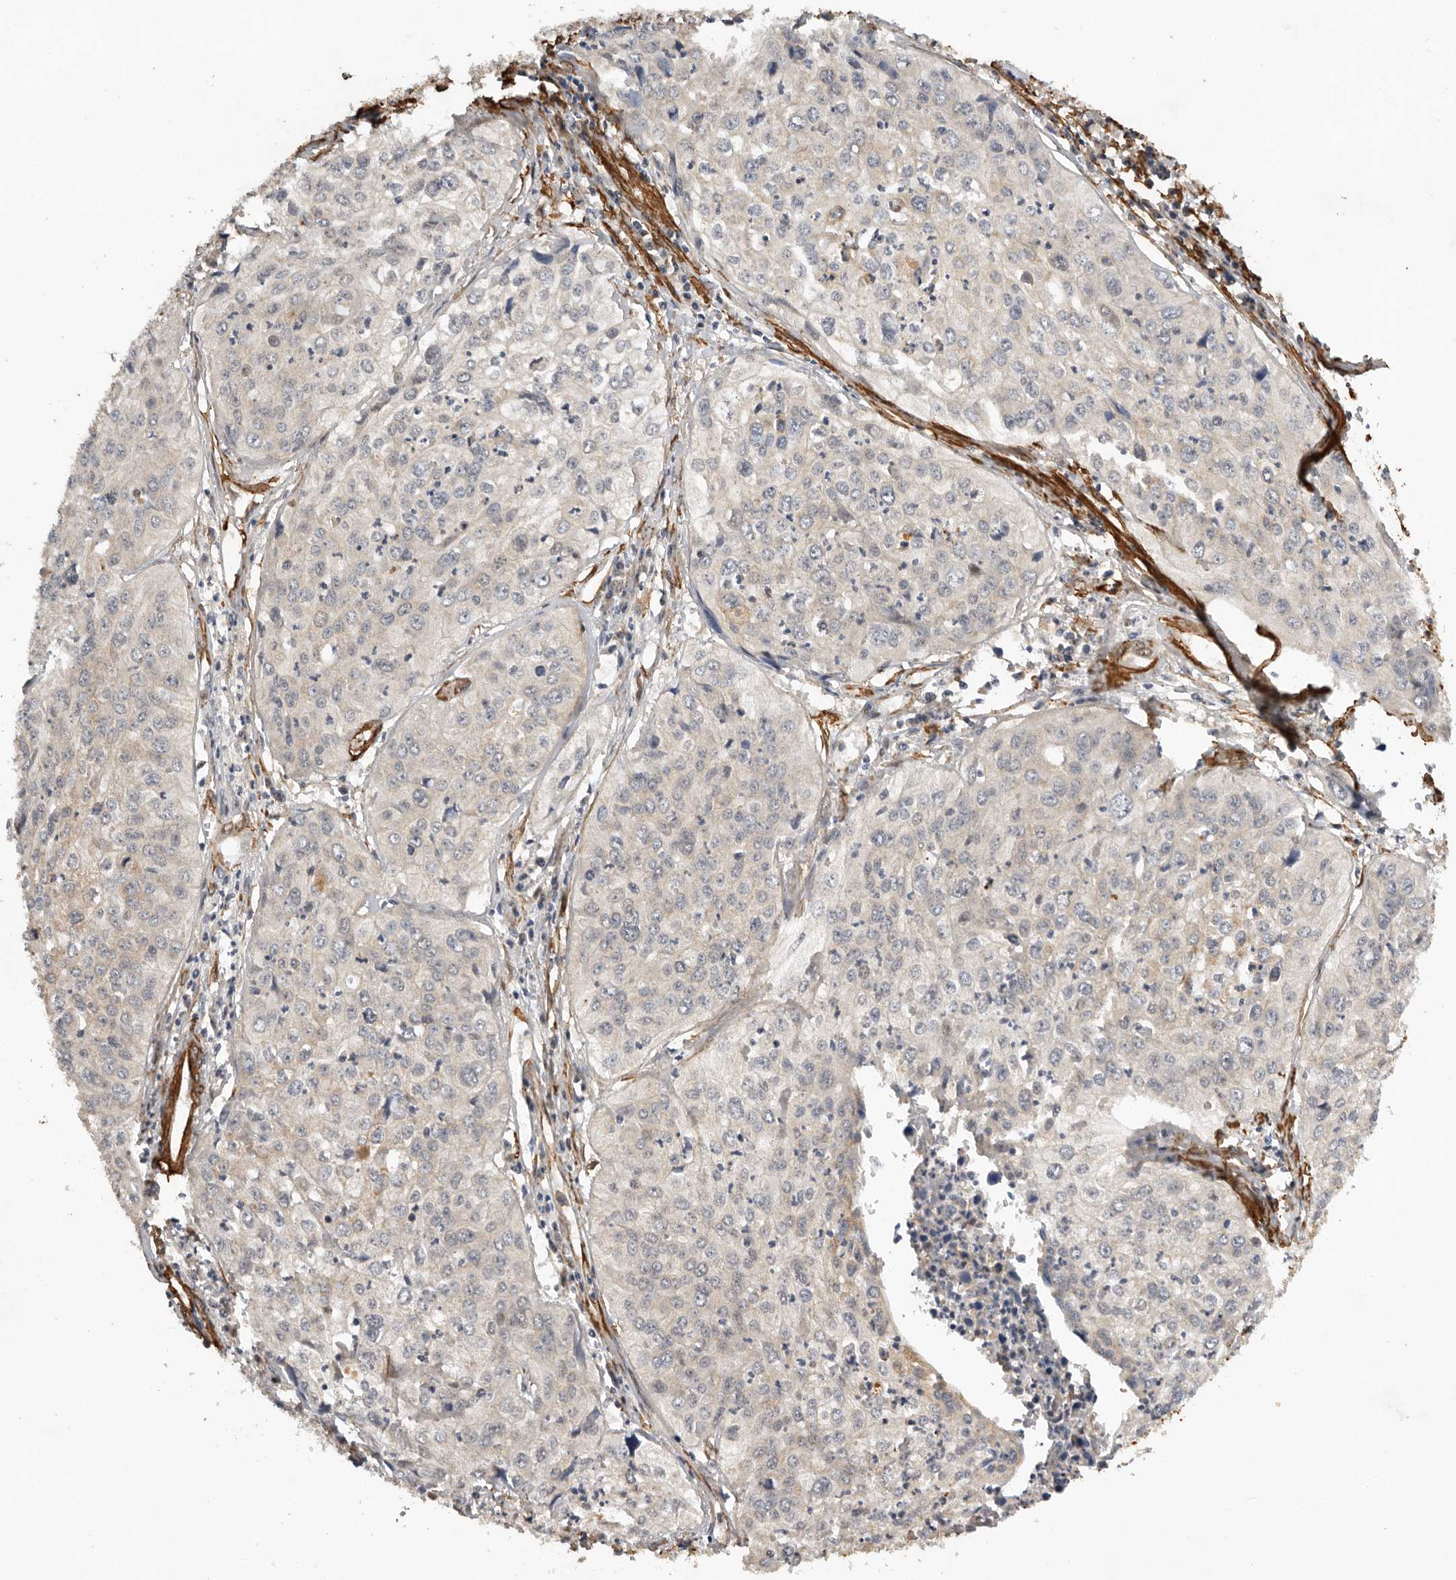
{"staining": {"intensity": "negative", "quantity": "none", "location": "none"}, "tissue": "cervical cancer", "cell_type": "Tumor cells", "image_type": "cancer", "snomed": [{"axis": "morphology", "description": "Squamous cell carcinoma, NOS"}, {"axis": "topography", "description": "Cervix"}], "caption": "Immunohistochemistry (IHC) histopathology image of human cervical squamous cell carcinoma stained for a protein (brown), which displays no expression in tumor cells.", "gene": "RNF157", "patient": {"sex": "female", "age": 31}}